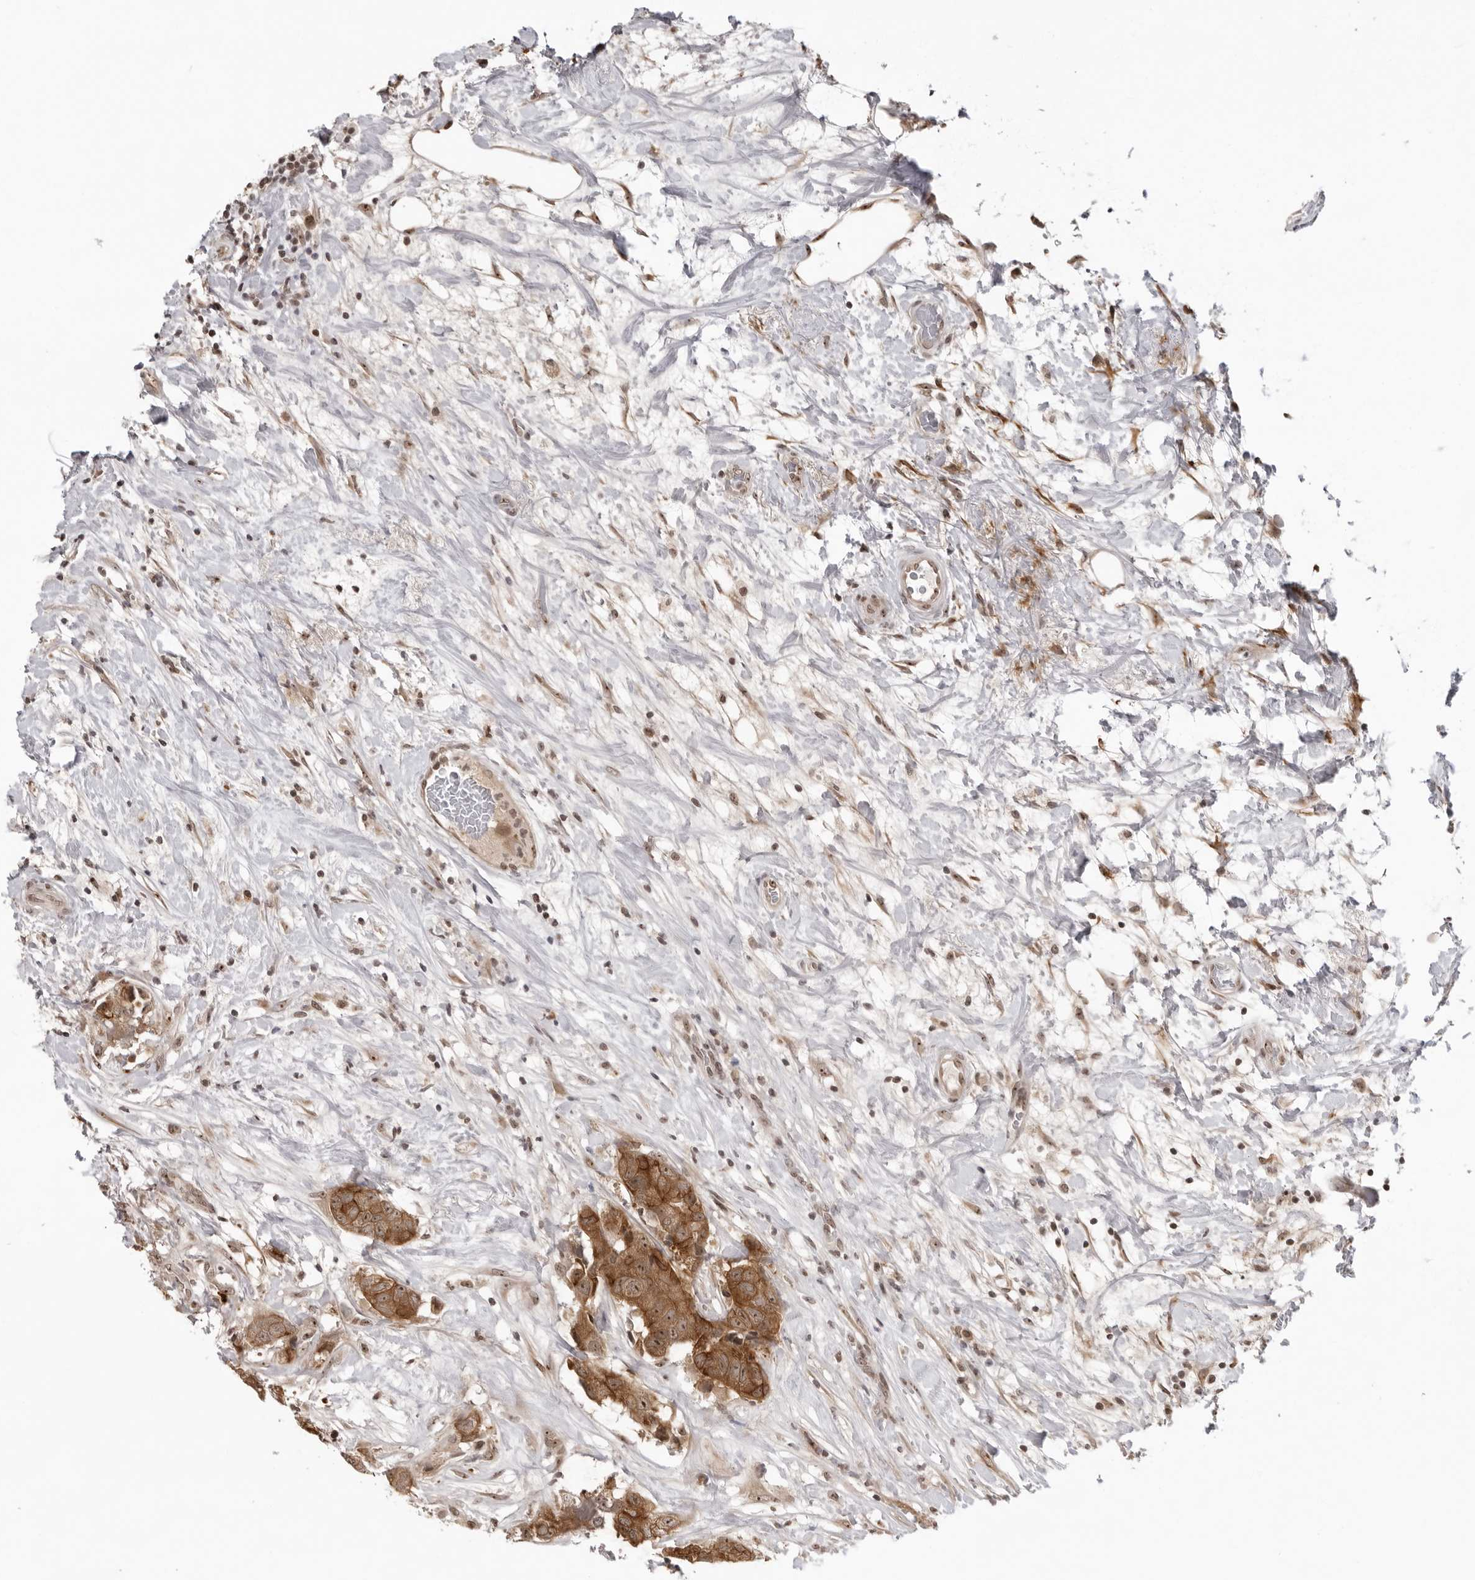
{"staining": {"intensity": "moderate", "quantity": ">75%", "location": "cytoplasmic/membranous,nuclear"}, "tissue": "breast cancer", "cell_type": "Tumor cells", "image_type": "cancer", "snomed": [{"axis": "morphology", "description": "Duct carcinoma"}, {"axis": "topography", "description": "Breast"}], "caption": "IHC of infiltrating ductal carcinoma (breast) reveals medium levels of moderate cytoplasmic/membranous and nuclear staining in about >75% of tumor cells.", "gene": "EXOSC10", "patient": {"sex": "female", "age": 62}}